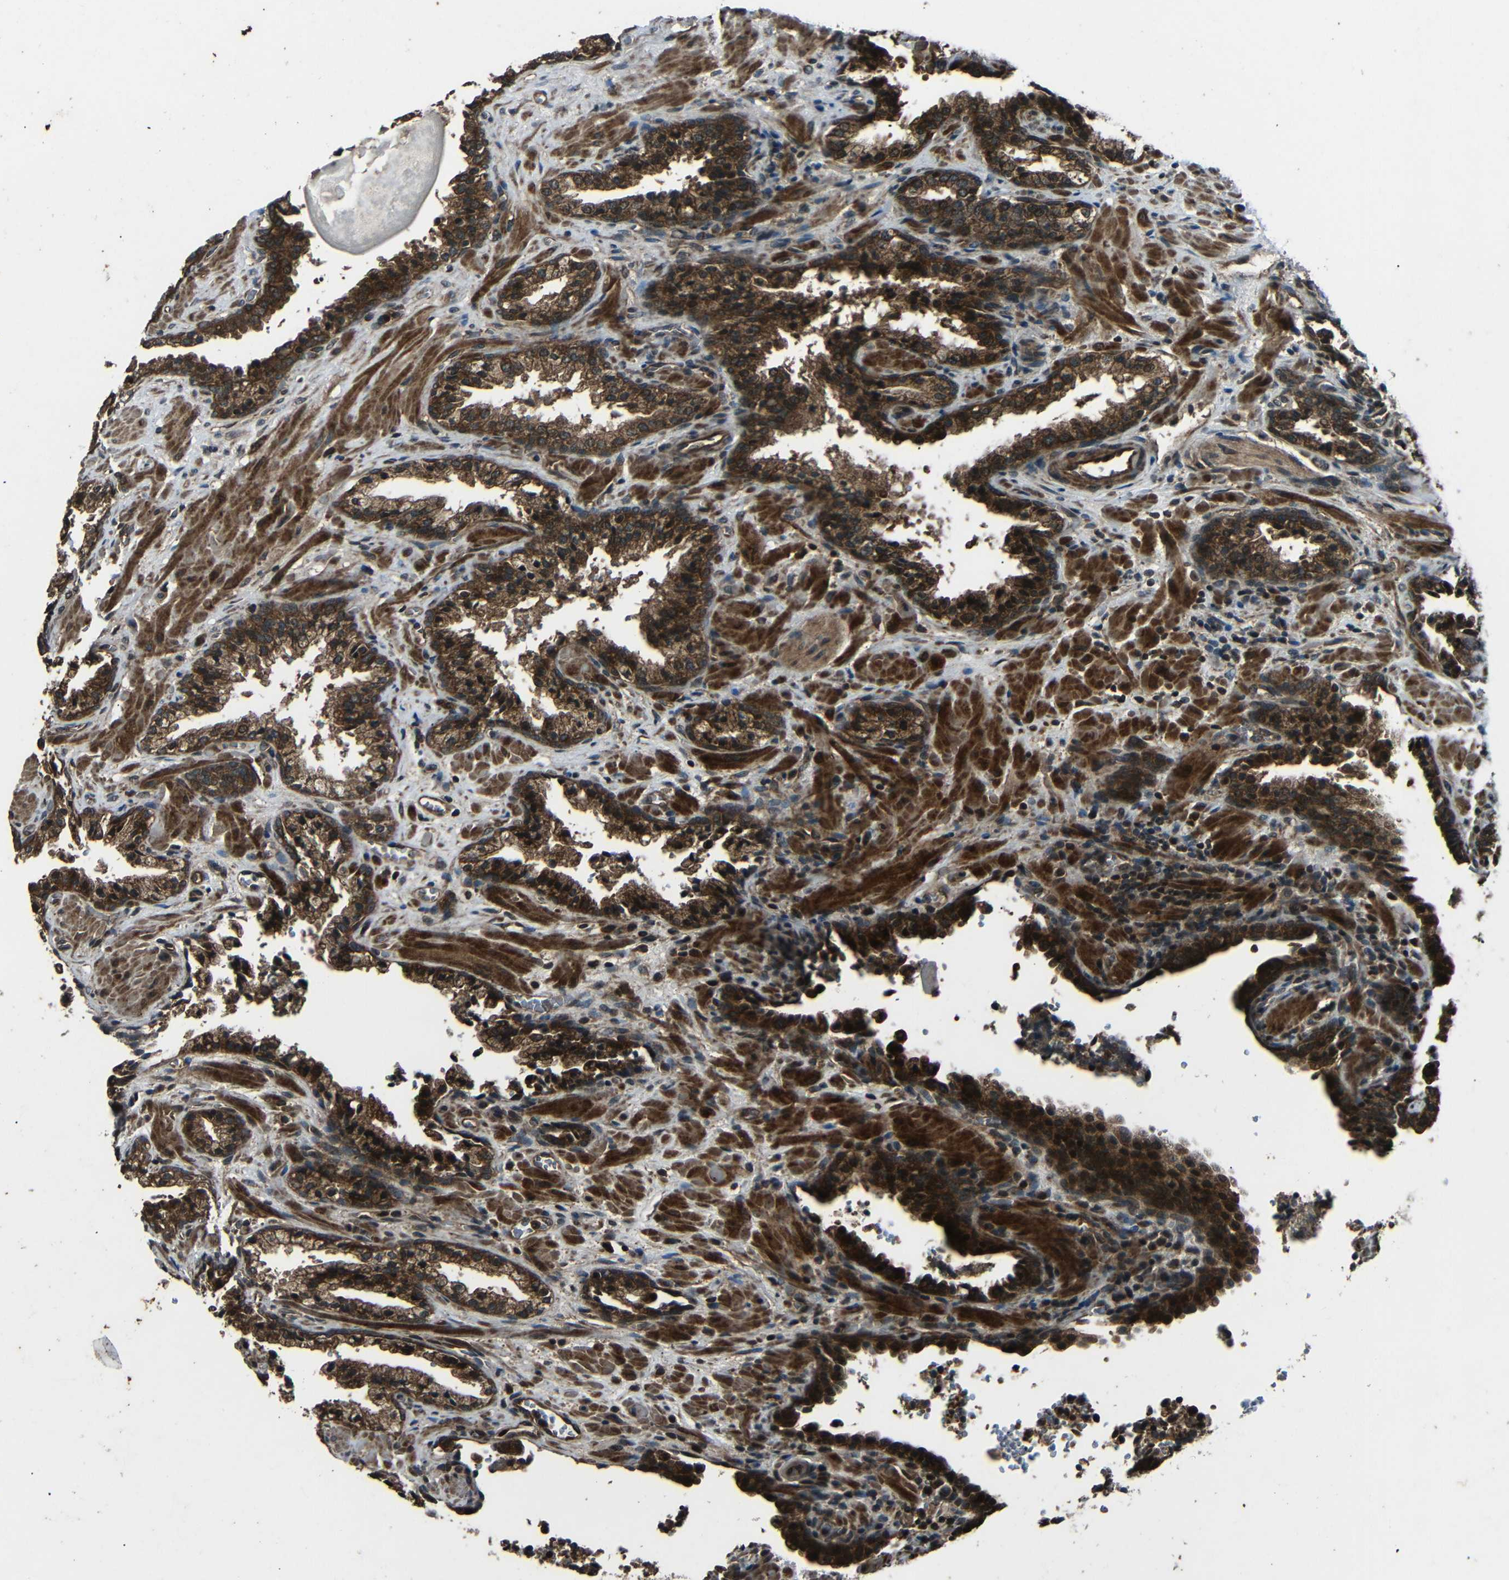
{"staining": {"intensity": "strong", "quantity": ">75%", "location": "cytoplasmic/membranous"}, "tissue": "prostate cancer", "cell_type": "Tumor cells", "image_type": "cancer", "snomed": [{"axis": "morphology", "description": "Adenocarcinoma, High grade"}, {"axis": "topography", "description": "Prostate"}], "caption": "Prostate cancer (high-grade adenocarcinoma) was stained to show a protein in brown. There is high levels of strong cytoplasmic/membranous positivity in about >75% of tumor cells. The protein of interest is stained brown, and the nuclei are stained in blue (DAB (3,3'-diaminobenzidine) IHC with brightfield microscopy, high magnification).", "gene": "PLK2", "patient": {"sex": "male", "age": 58}}